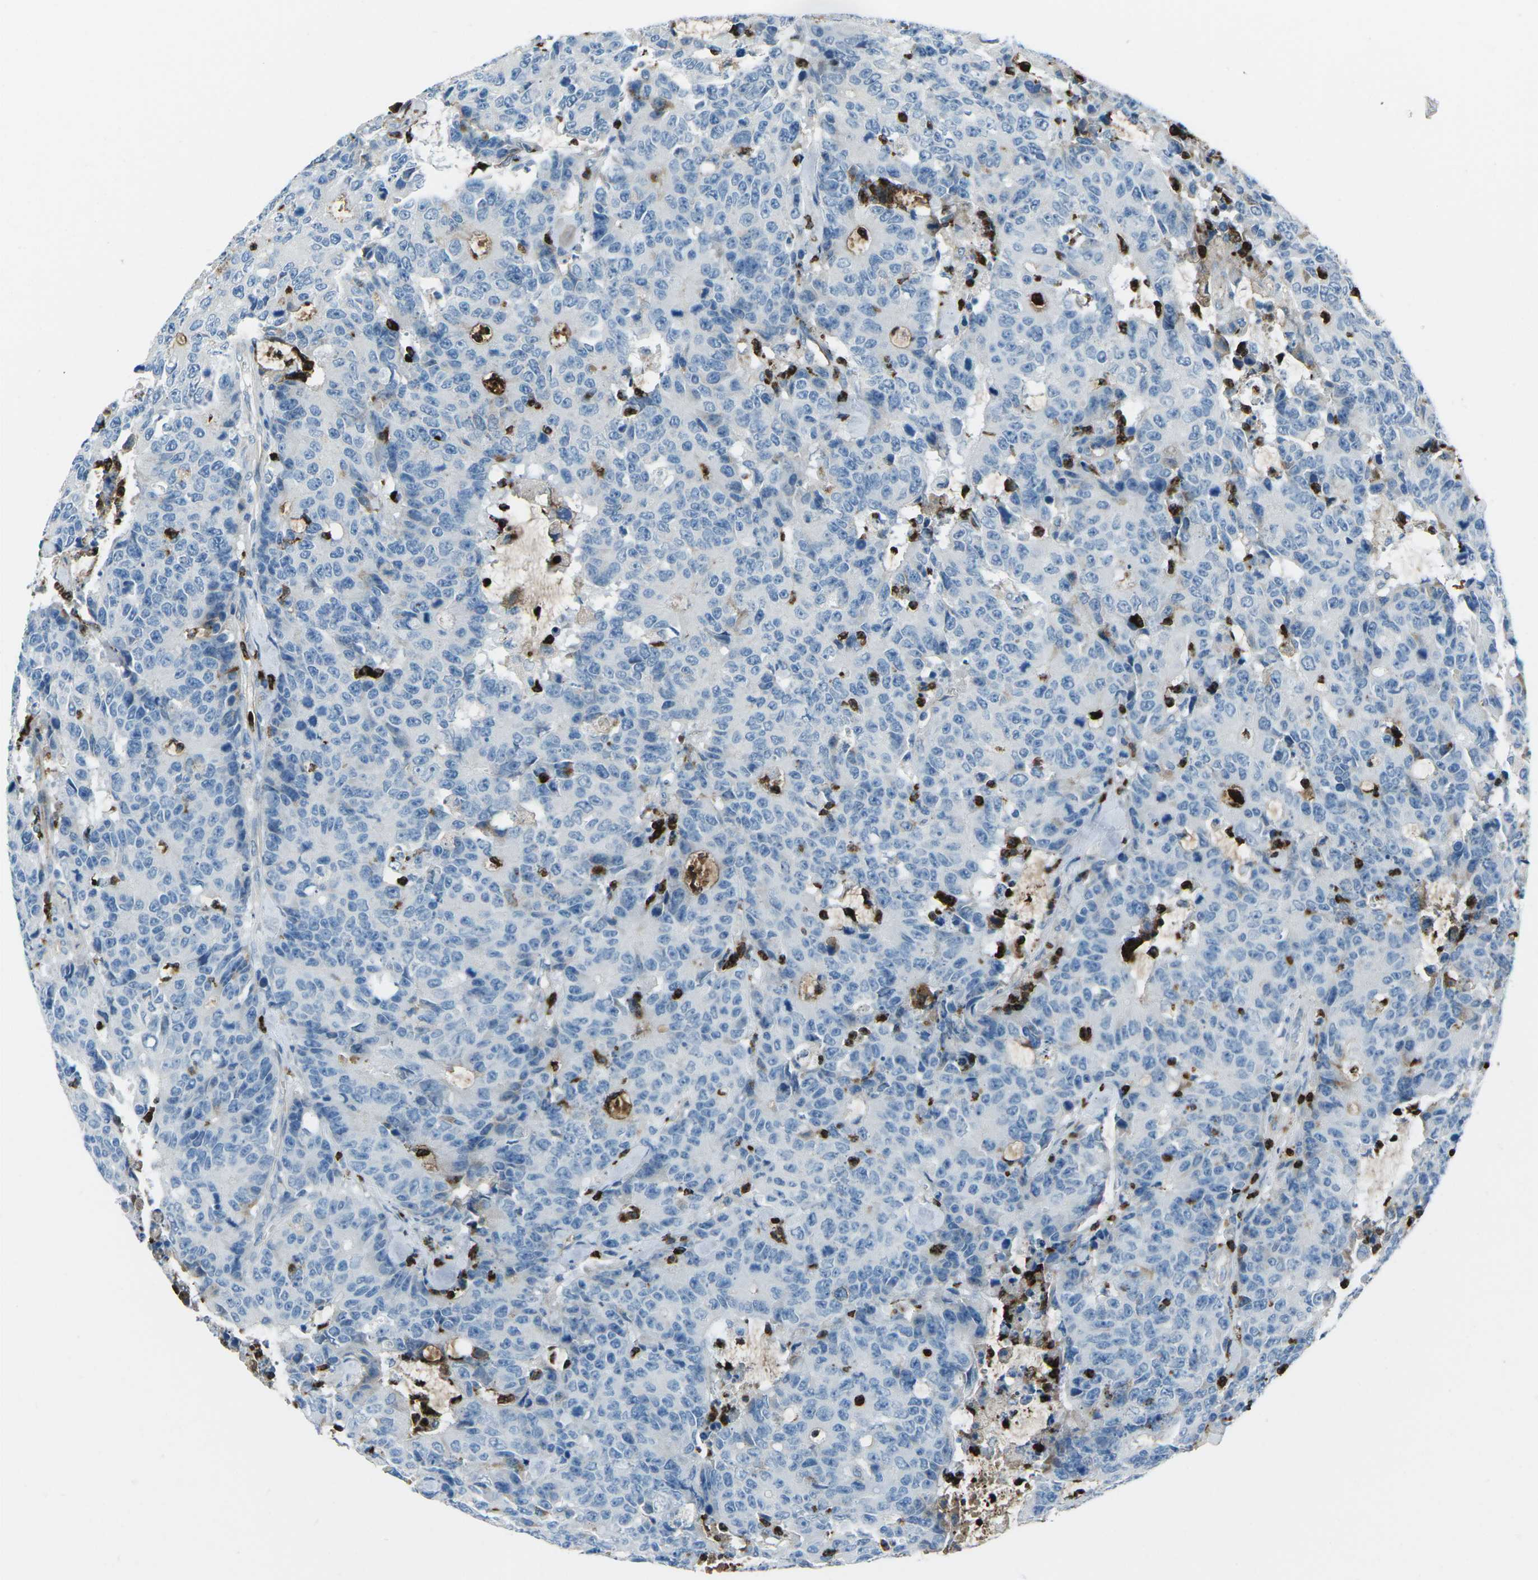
{"staining": {"intensity": "negative", "quantity": "none", "location": "none"}, "tissue": "colorectal cancer", "cell_type": "Tumor cells", "image_type": "cancer", "snomed": [{"axis": "morphology", "description": "Adenocarcinoma, NOS"}, {"axis": "topography", "description": "Colon"}], "caption": "Histopathology image shows no significant protein staining in tumor cells of colorectal adenocarcinoma. The staining was performed using DAB (3,3'-diaminobenzidine) to visualize the protein expression in brown, while the nuclei were stained in blue with hematoxylin (Magnification: 20x).", "gene": "FCN1", "patient": {"sex": "female", "age": 86}}